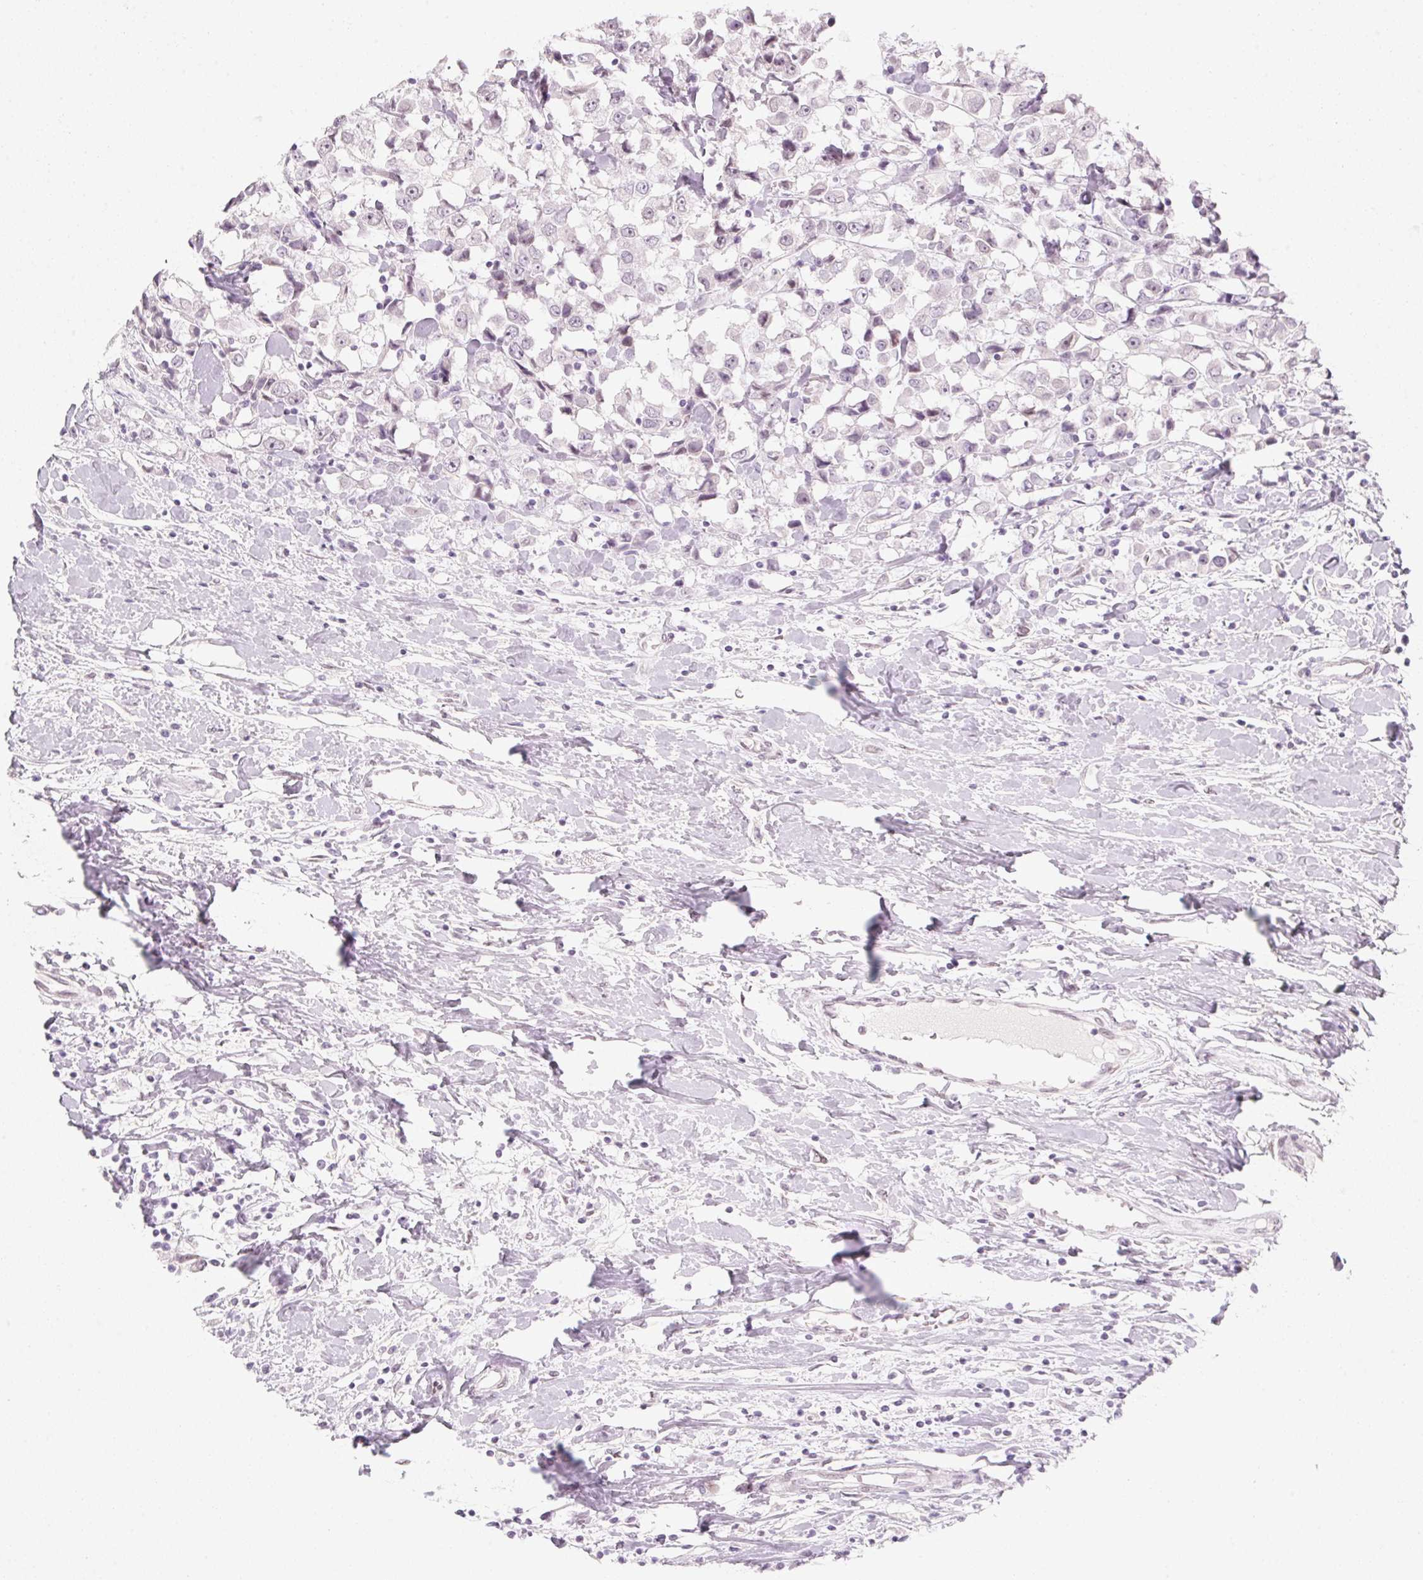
{"staining": {"intensity": "negative", "quantity": "none", "location": "none"}, "tissue": "breast cancer", "cell_type": "Tumor cells", "image_type": "cancer", "snomed": [{"axis": "morphology", "description": "Duct carcinoma"}, {"axis": "topography", "description": "Breast"}], "caption": "This is a image of IHC staining of breast cancer (infiltrating ductal carcinoma), which shows no positivity in tumor cells. (DAB (3,3'-diaminobenzidine) immunohistochemistry (IHC) with hematoxylin counter stain).", "gene": "KCNQ2", "patient": {"sex": "female", "age": 61}}